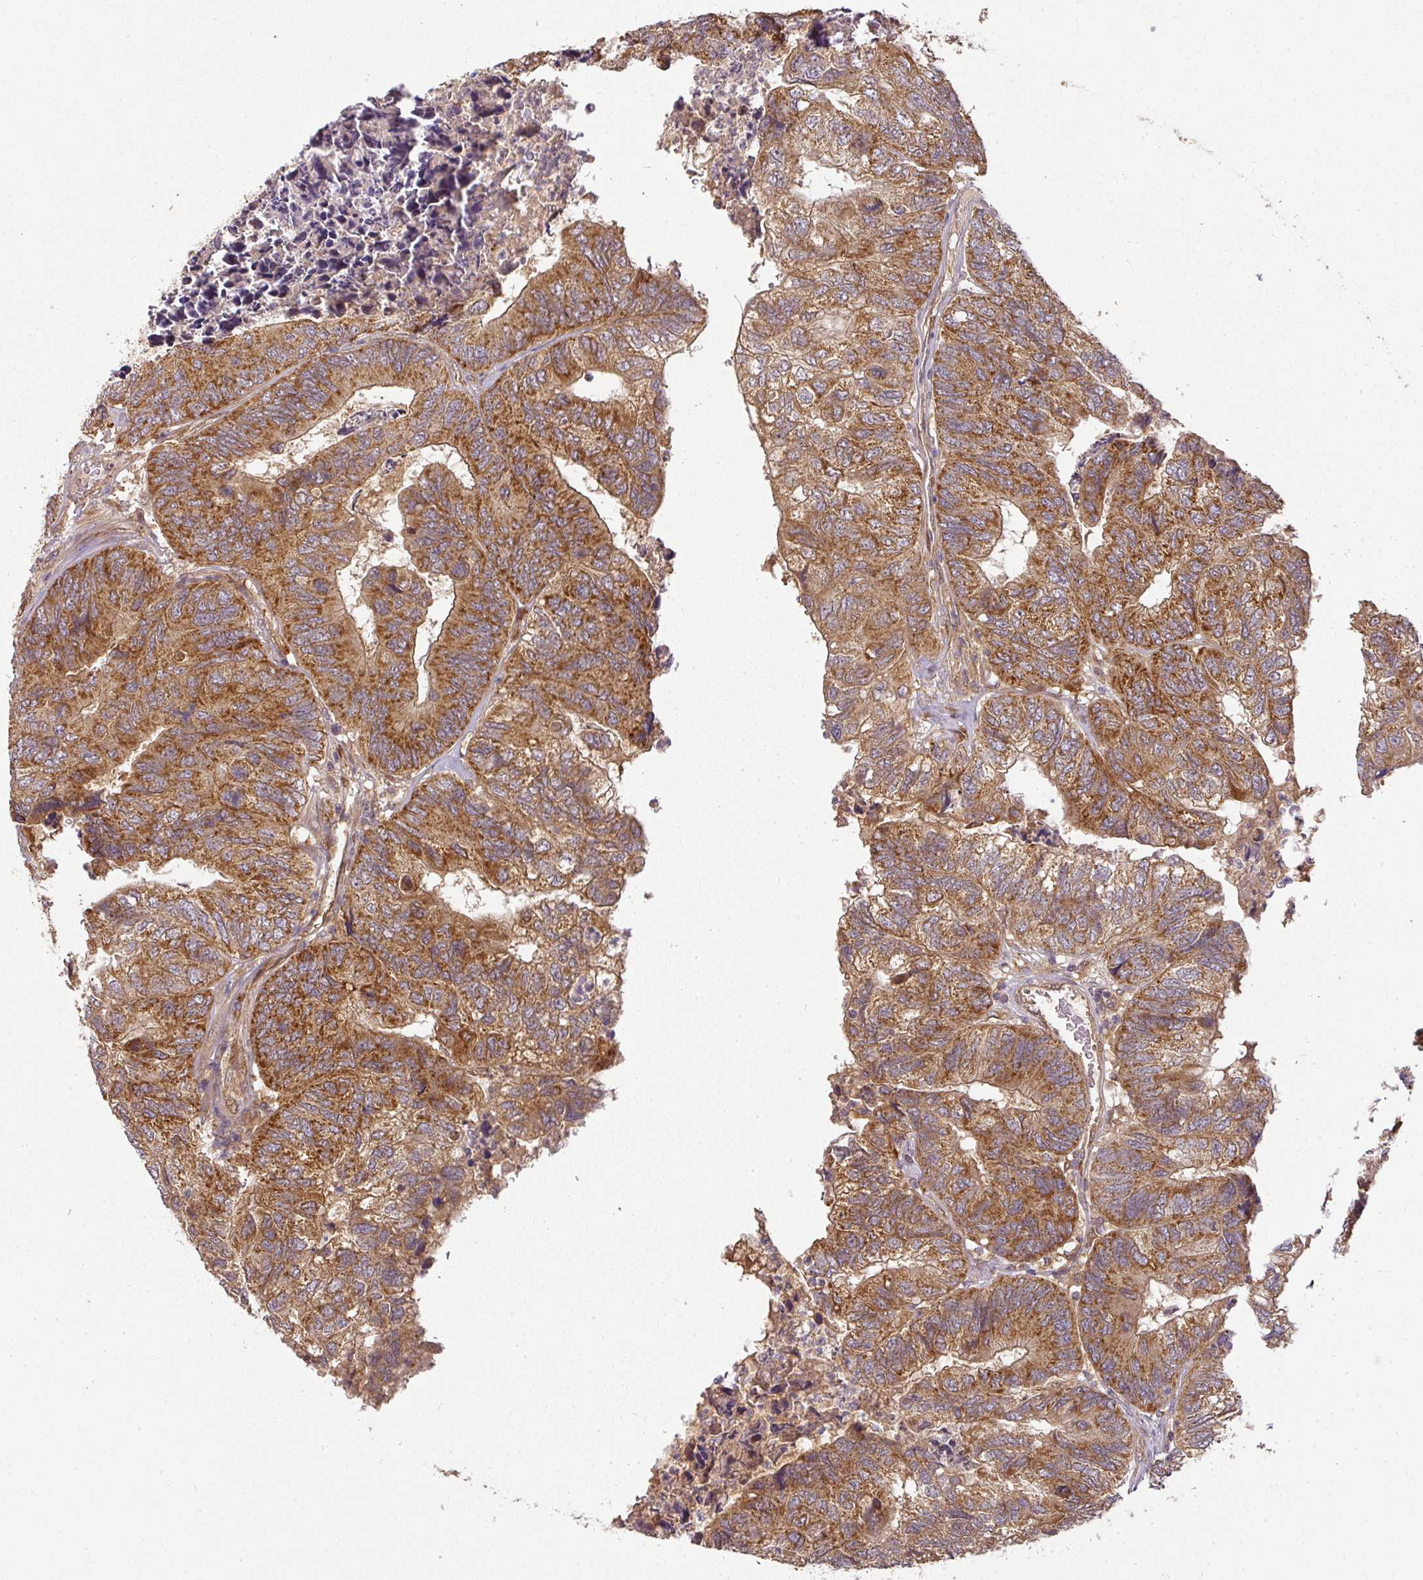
{"staining": {"intensity": "moderate", "quantity": ">75%", "location": "cytoplasmic/membranous"}, "tissue": "colorectal cancer", "cell_type": "Tumor cells", "image_type": "cancer", "snomed": [{"axis": "morphology", "description": "Adenocarcinoma, NOS"}, {"axis": "topography", "description": "Colon"}], "caption": "Human colorectal cancer (adenocarcinoma) stained for a protein (brown) reveals moderate cytoplasmic/membranous positive staining in approximately >75% of tumor cells.", "gene": "MALSU1", "patient": {"sex": "female", "age": 67}}